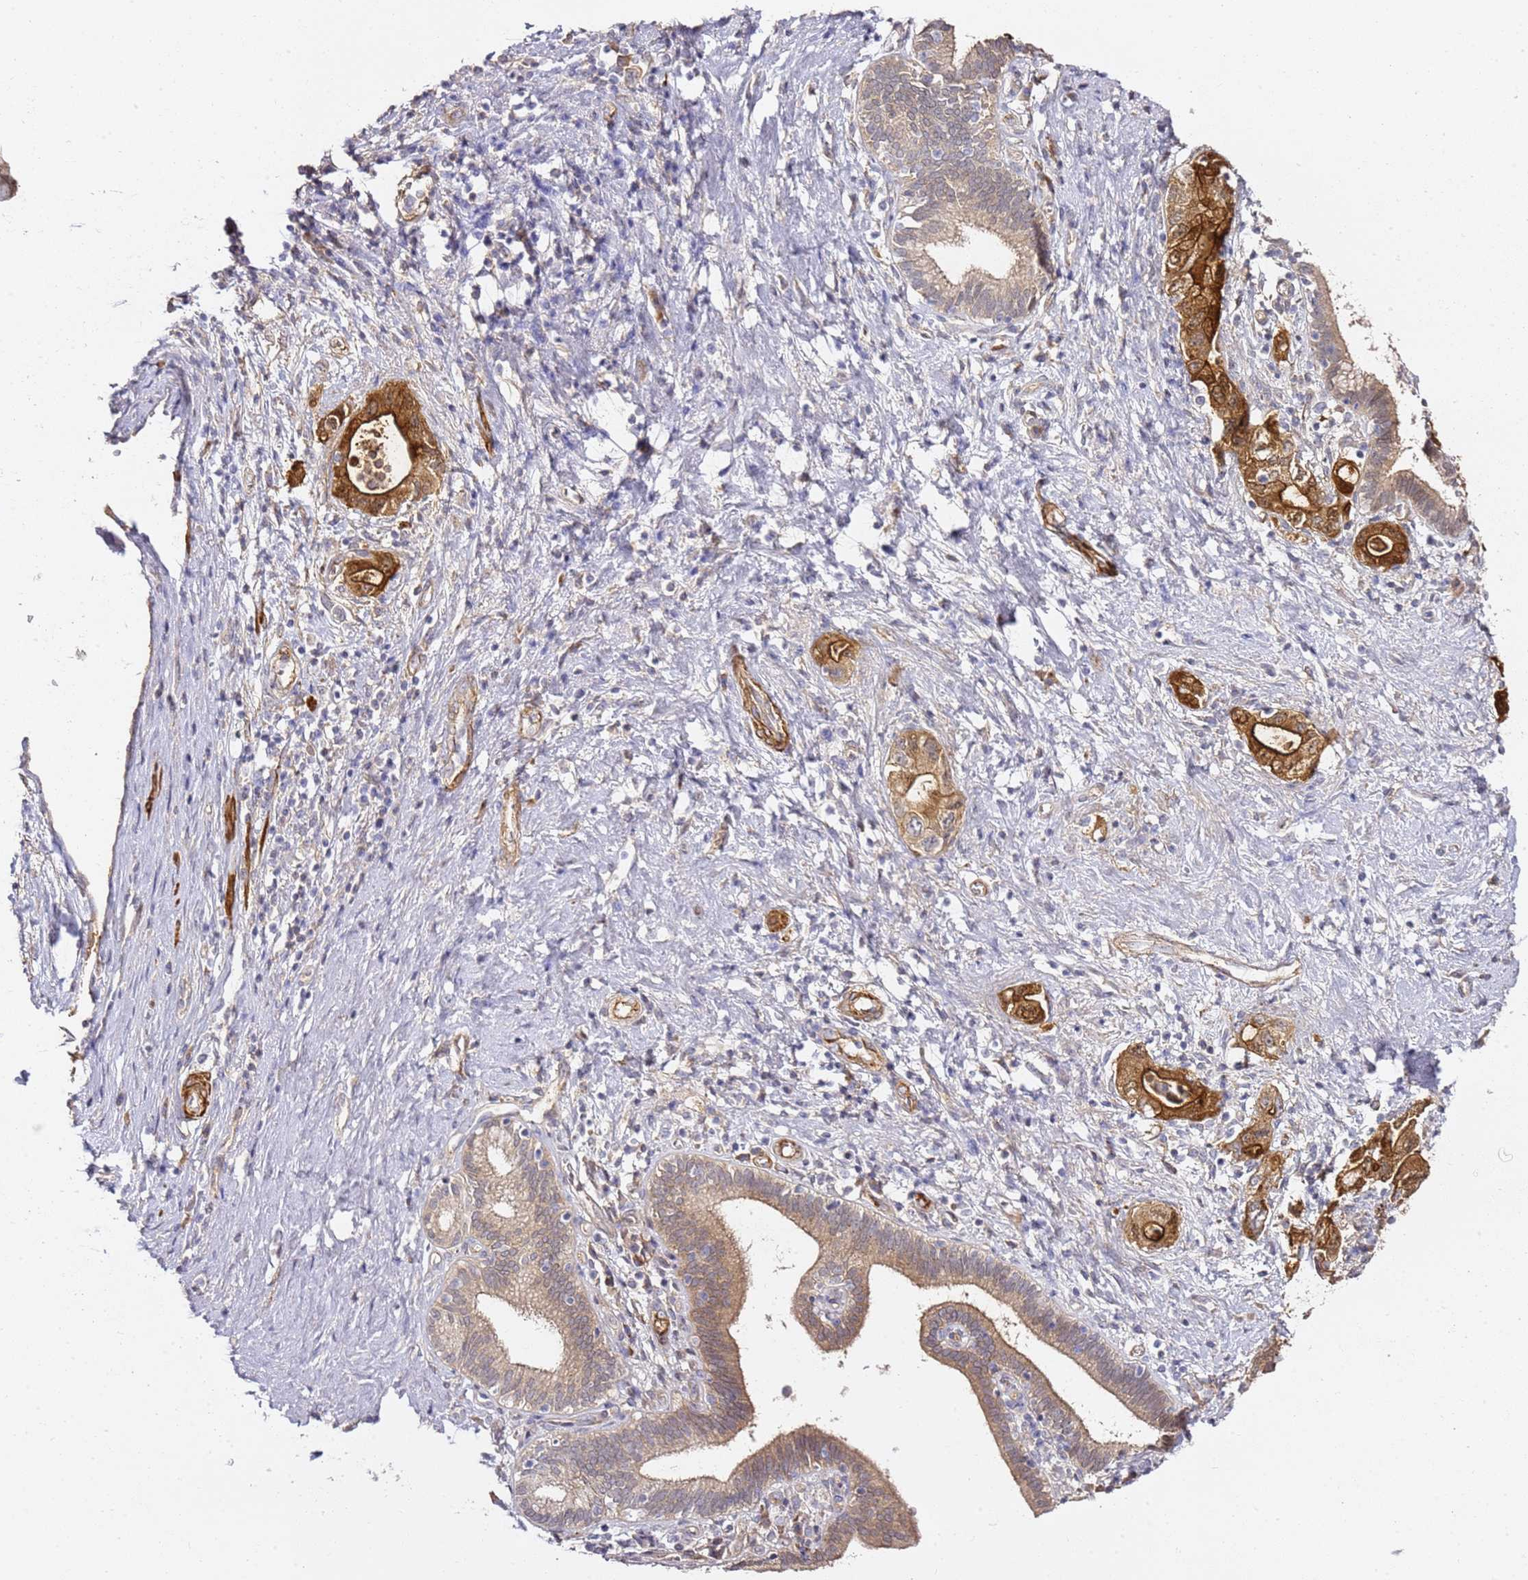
{"staining": {"intensity": "strong", "quantity": "25%-75%", "location": "cytoplasmic/membranous"}, "tissue": "pancreatic cancer", "cell_type": "Tumor cells", "image_type": "cancer", "snomed": [{"axis": "morphology", "description": "Adenocarcinoma, NOS"}, {"axis": "topography", "description": "Pancreas"}], "caption": "Pancreatic adenocarcinoma stained for a protein (brown) exhibits strong cytoplasmic/membranous positive expression in approximately 25%-75% of tumor cells.", "gene": "EPS8L1", "patient": {"sex": "female", "age": 73}}